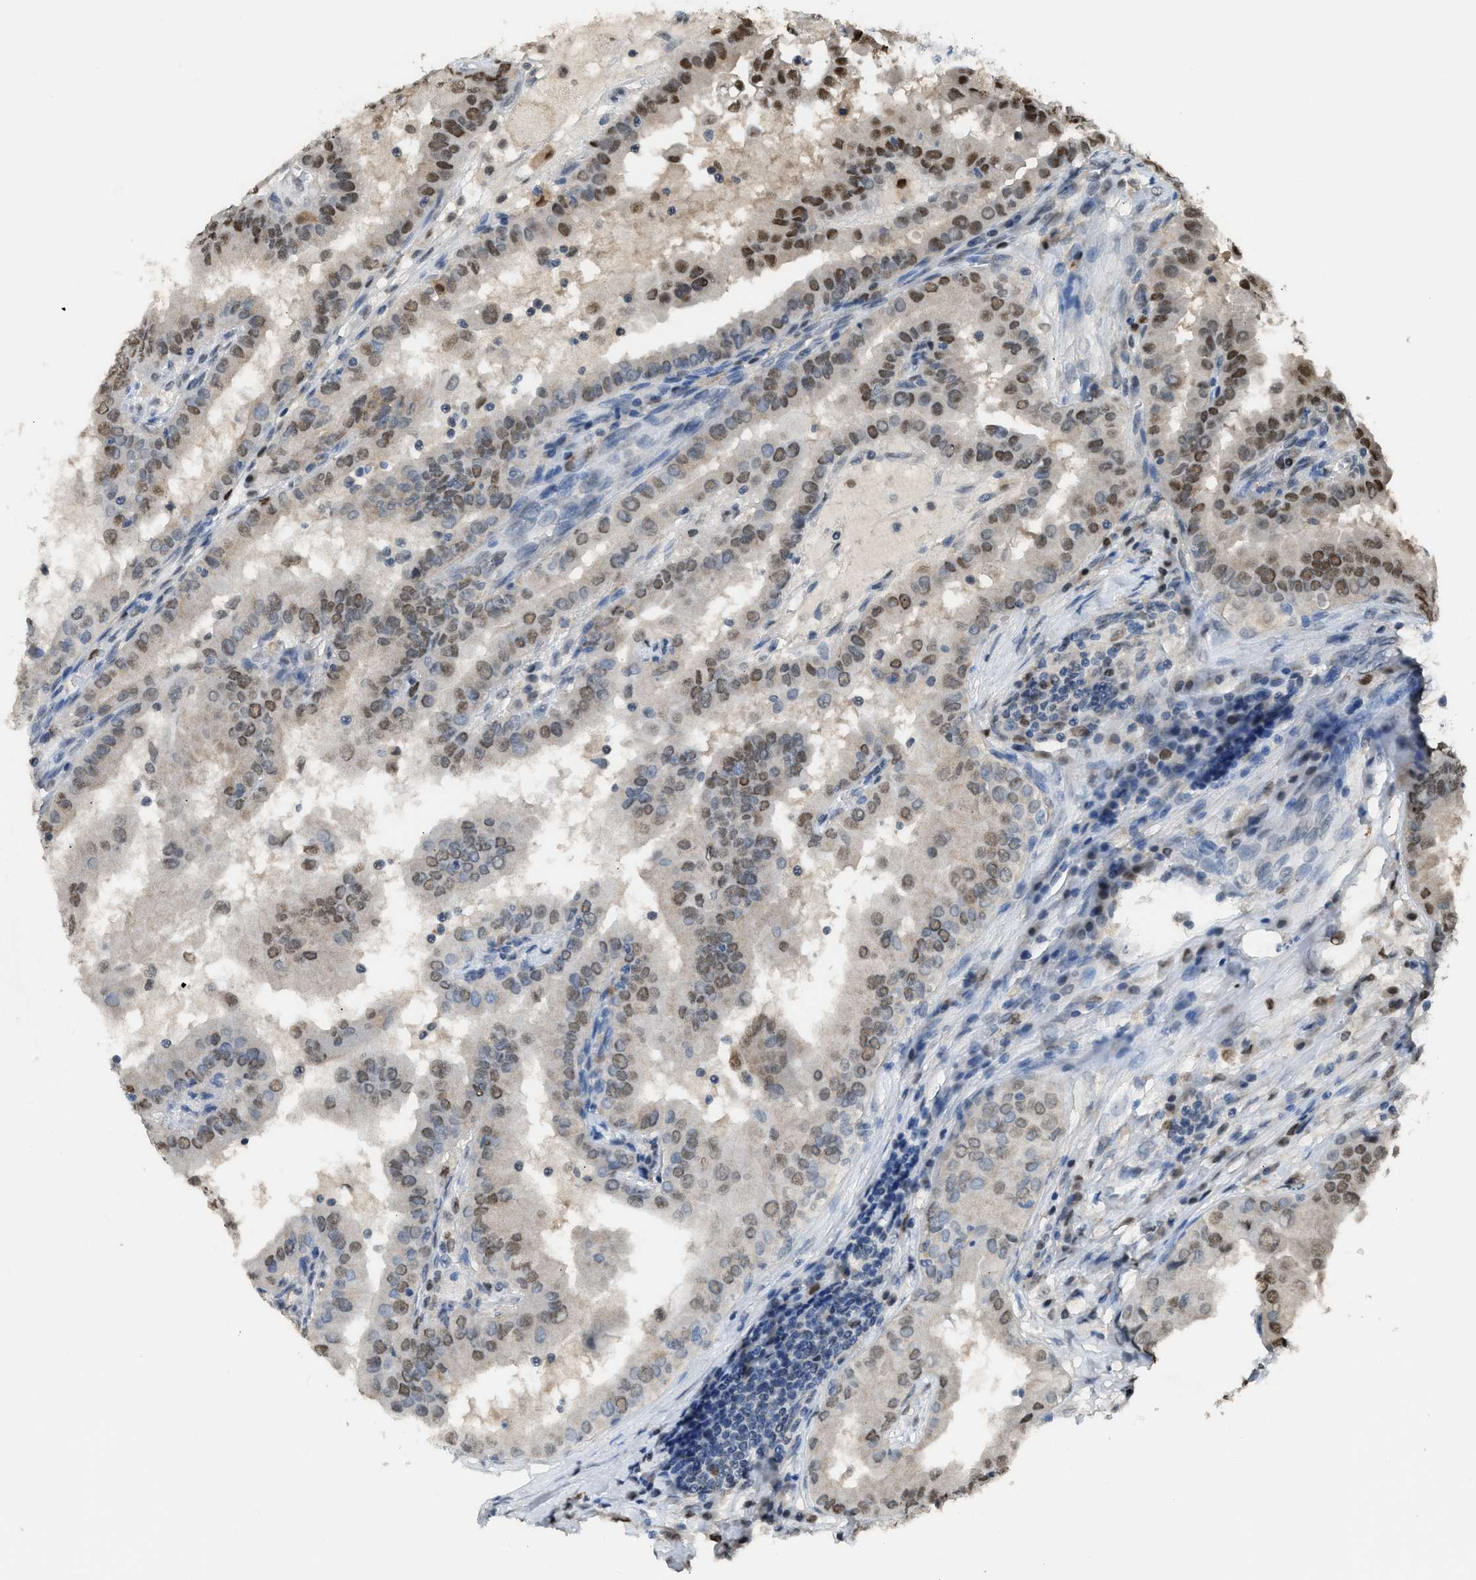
{"staining": {"intensity": "strong", "quantity": "25%-75%", "location": "nuclear"}, "tissue": "thyroid cancer", "cell_type": "Tumor cells", "image_type": "cancer", "snomed": [{"axis": "morphology", "description": "Papillary adenocarcinoma, NOS"}, {"axis": "topography", "description": "Thyroid gland"}], "caption": "Immunohistochemical staining of thyroid cancer (papillary adenocarcinoma) exhibits strong nuclear protein staining in approximately 25%-75% of tumor cells.", "gene": "ALX1", "patient": {"sex": "male", "age": 33}}